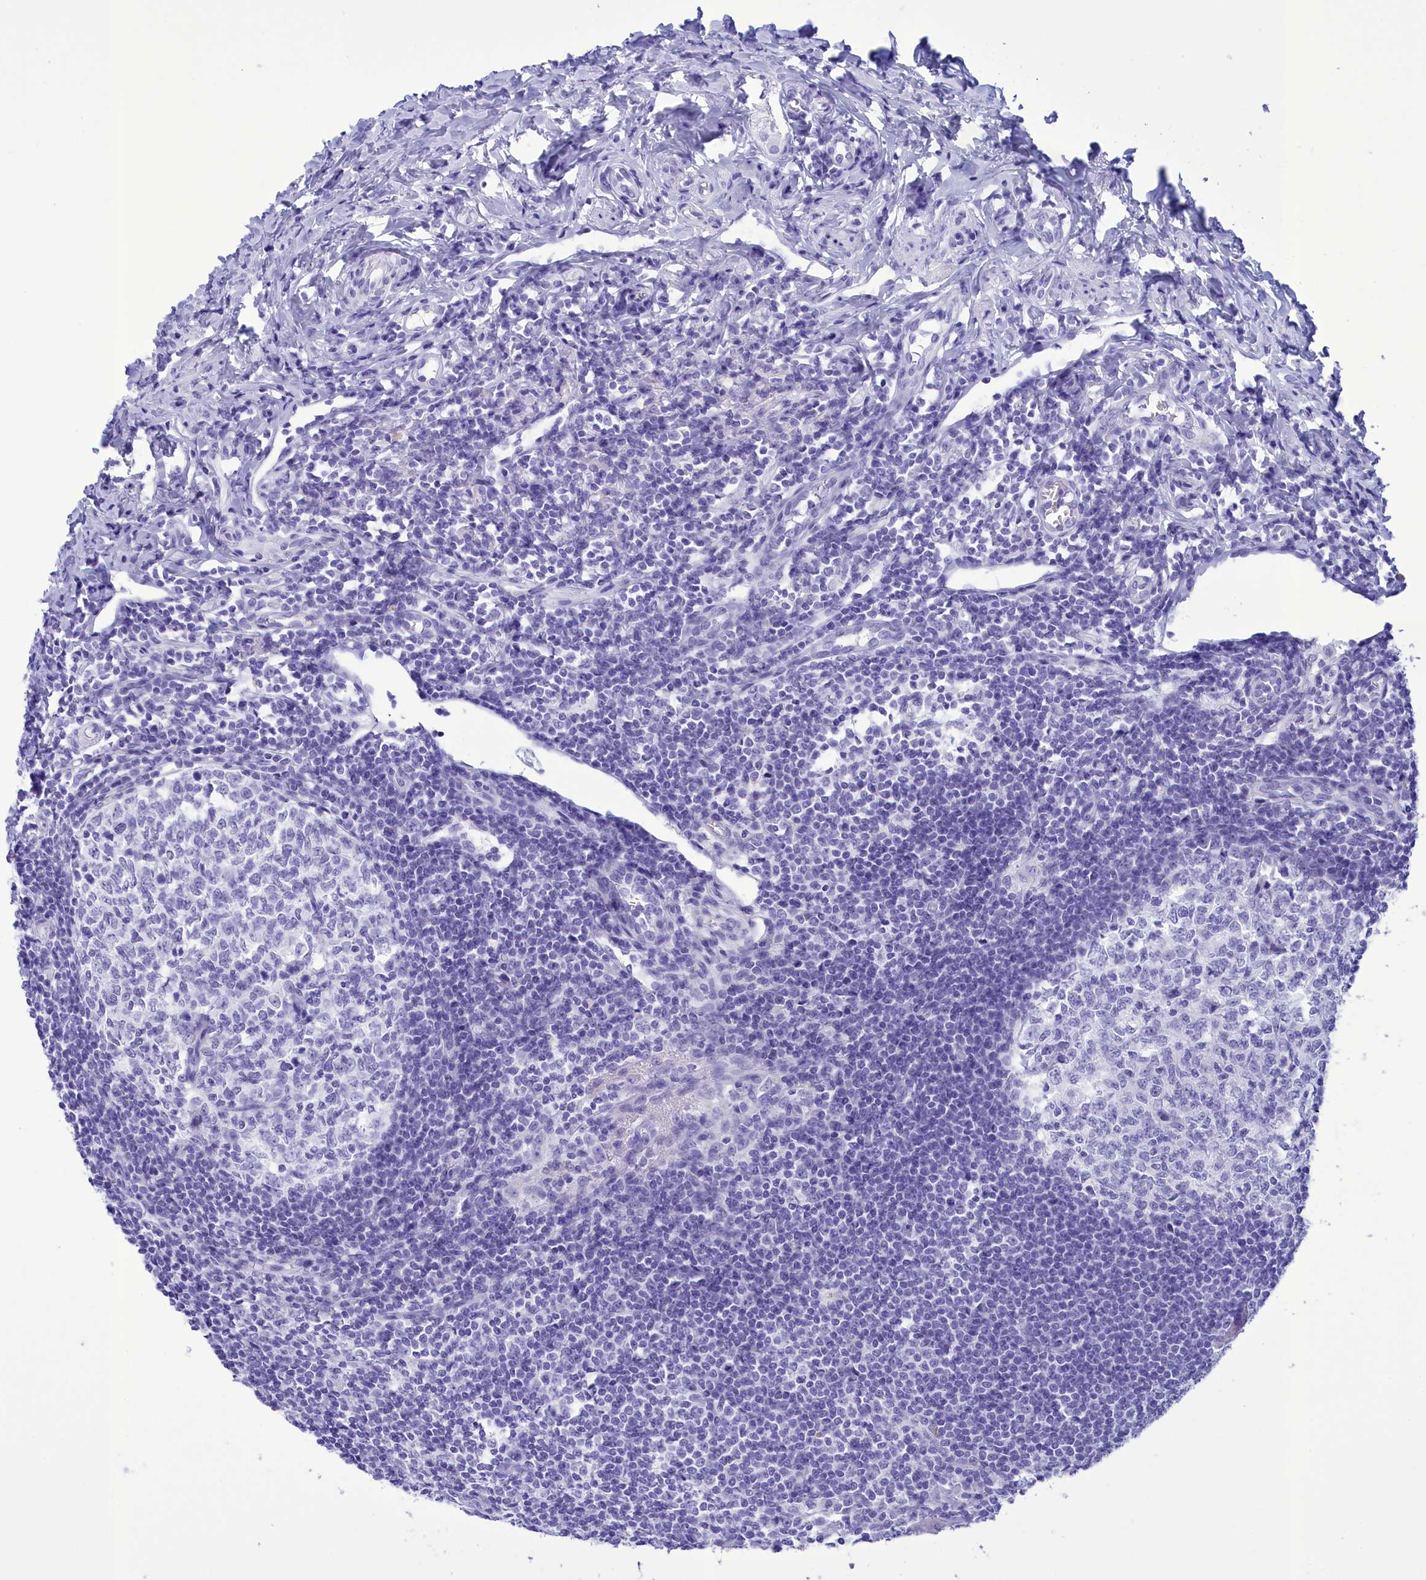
{"staining": {"intensity": "strong", "quantity": "25%-75%", "location": "cytoplasmic/membranous"}, "tissue": "appendix", "cell_type": "Glandular cells", "image_type": "normal", "snomed": [{"axis": "morphology", "description": "Normal tissue, NOS"}, {"axis": "topography", "description": "Appendix"}], "caption": "Brown immunohistochemical staining in benign human appendix demonstrates strong cytoplasmic/membranous positivity in approximately 25%-75% of glandular cells.", "gene": "BRI3", "patient": {"sex": "female", "age": 33}}